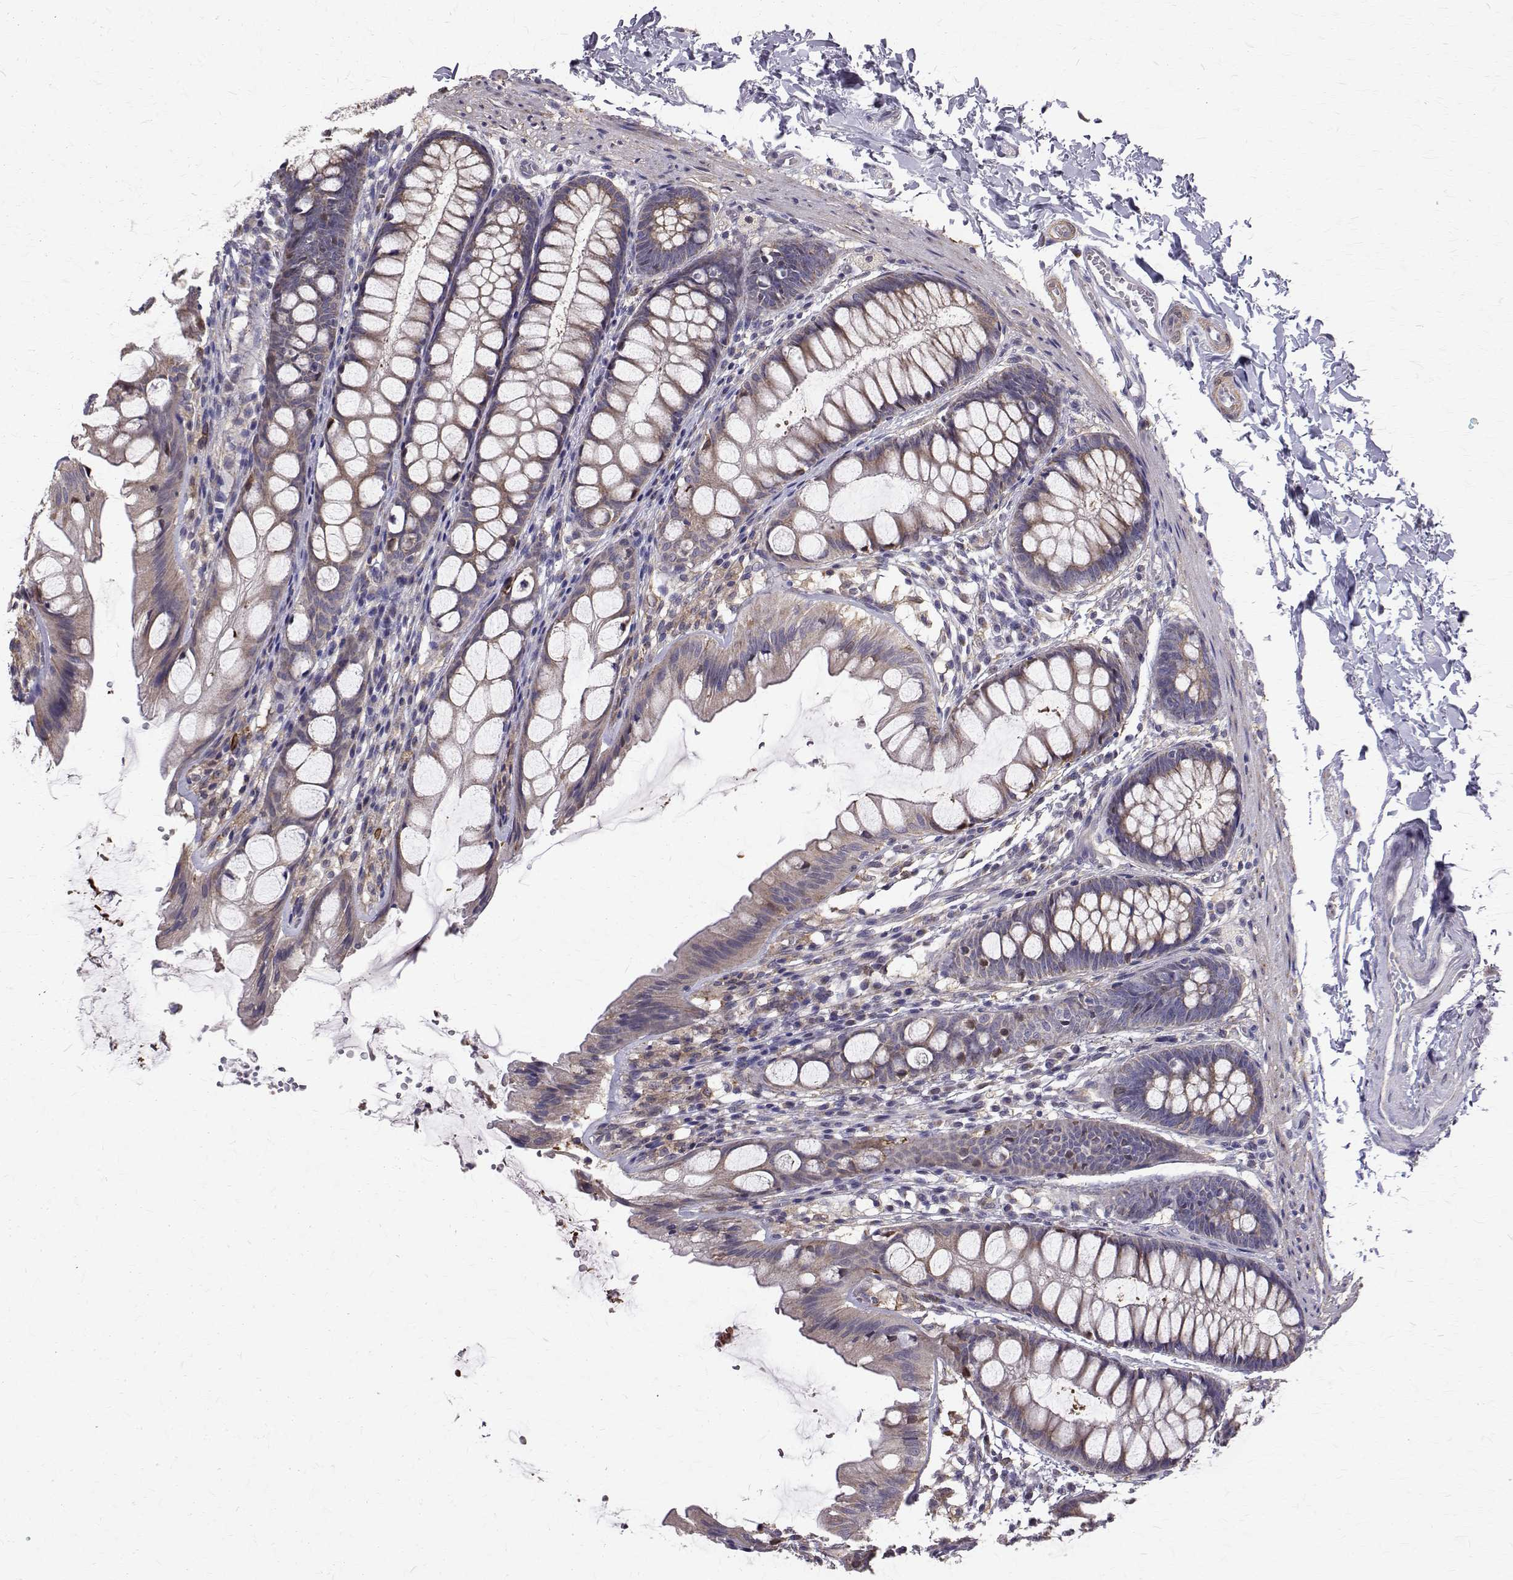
{"staining": {"intensity": "negative", "quantity": "none", "location": "none"}, "tissue": "colon", "cell_type": "Endothelial cells", "image_type": "normal", "snomed": [{"axis": "morphology", "description": "Normal tissue, NOS"}, {"axis": "topography", "description": "Colon"}], "caption": "The photomicrograph displays no significant staining in endothelial cells of colon. The staining is performed using DAB (3,3'-diaminobenzidine) brown chromogen with nuclei counter-stained in using hematoxylin.", "gene": "CCDC89", "patient": {"sex": "male", "age": 47}}